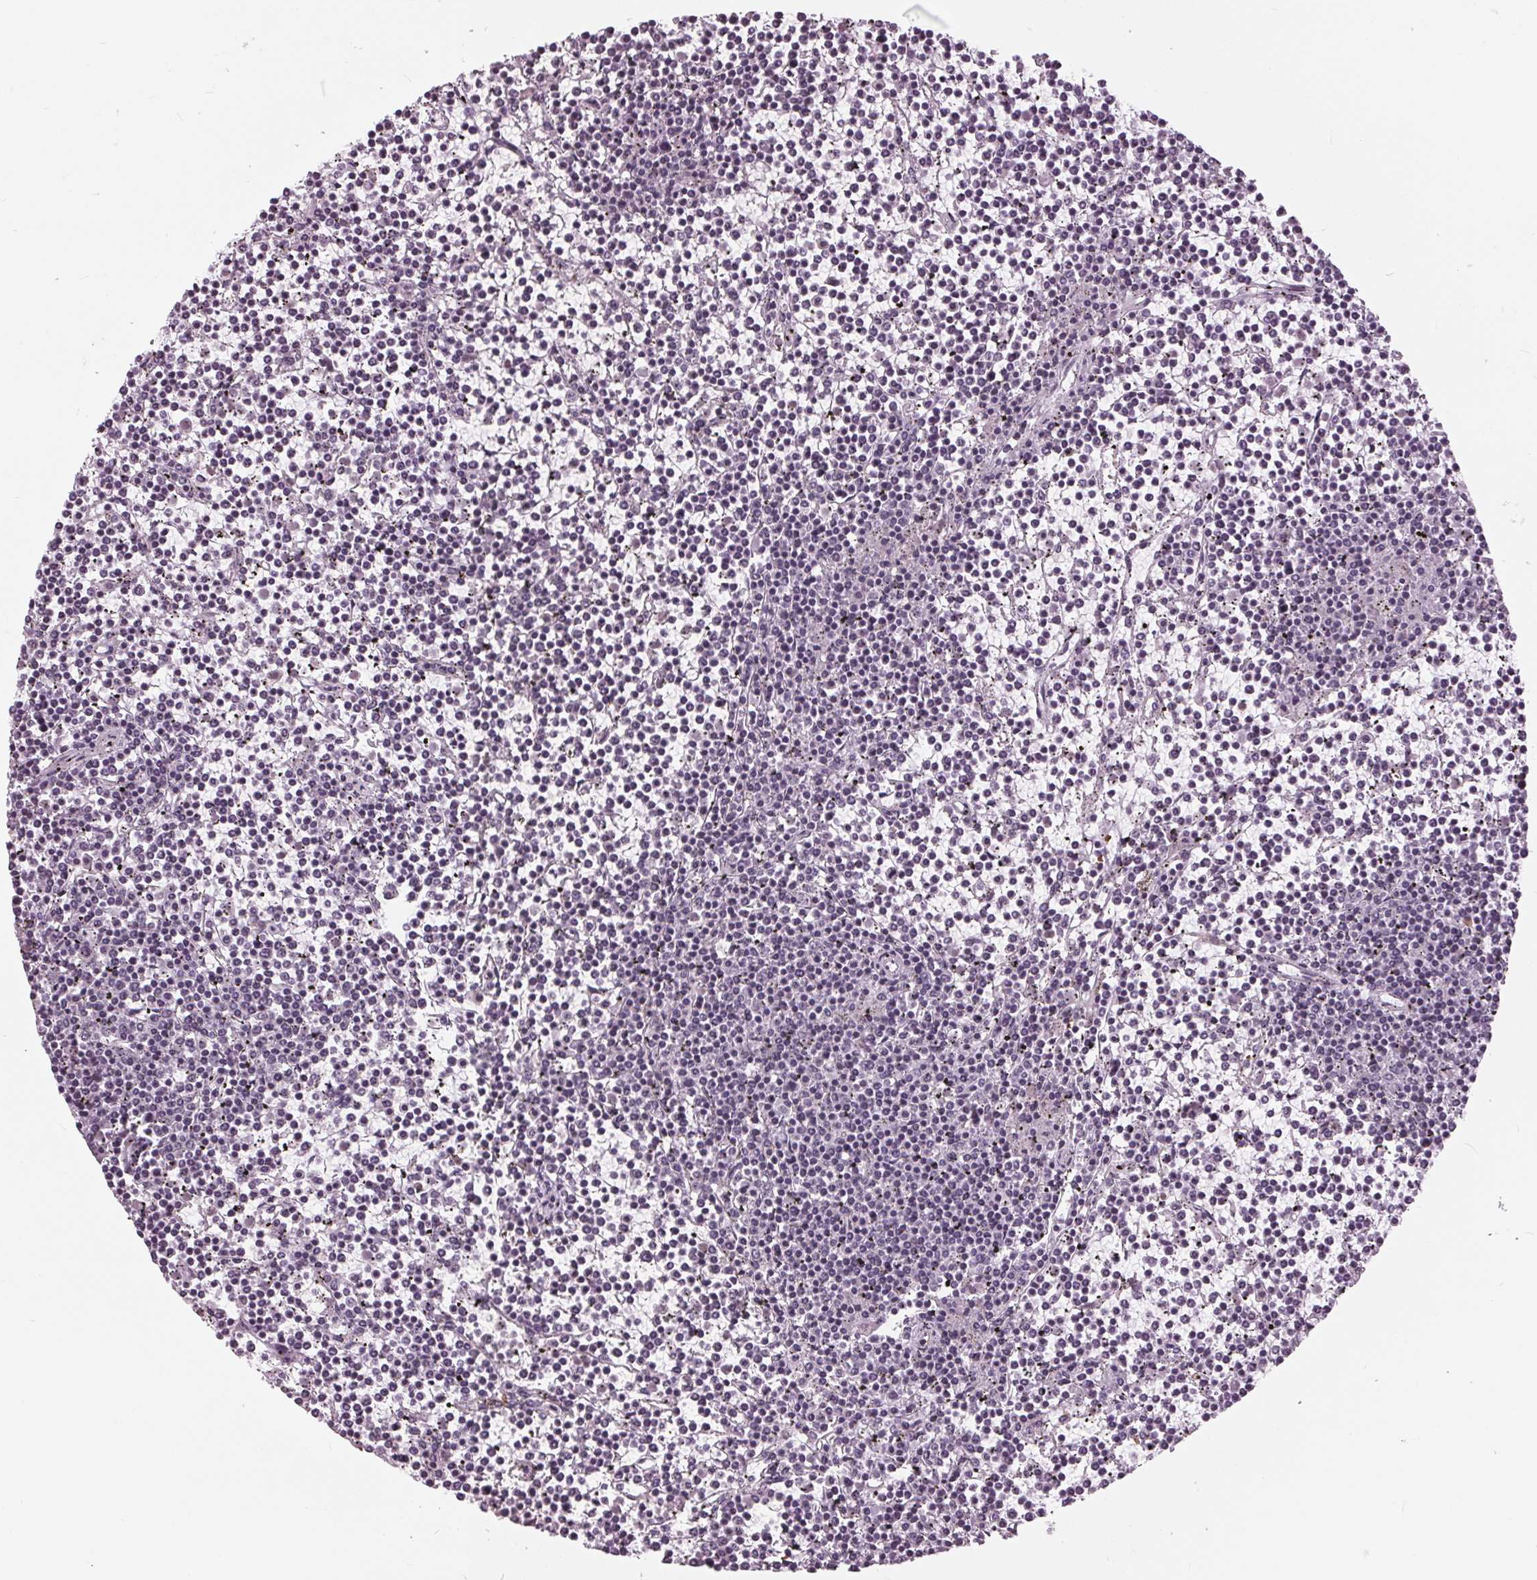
{"staining": {"intensity": "negative", "quantity": "none", "location": "none"}, "tissue": "lymphoma", "cell_type": "Tumor cells", "image_type": "cancer", "snomed": [{"axis": "morphology", "description": "Malignant lymphoma, non-Hodgkin's type, Low grade"}, {"axis": "topography", "description": "Spleen"}], "caption": "IHC photomicrograph of neoplastic tissue: human low-grade malignant lymphoma, non-Hodgkin's type stained with DAB (3,3'-diaminobenzidine) shows no significant protein positivity in tumor cells.", "gene": "SLC9A4", "patient": {"sex": "female", "age": 19}}